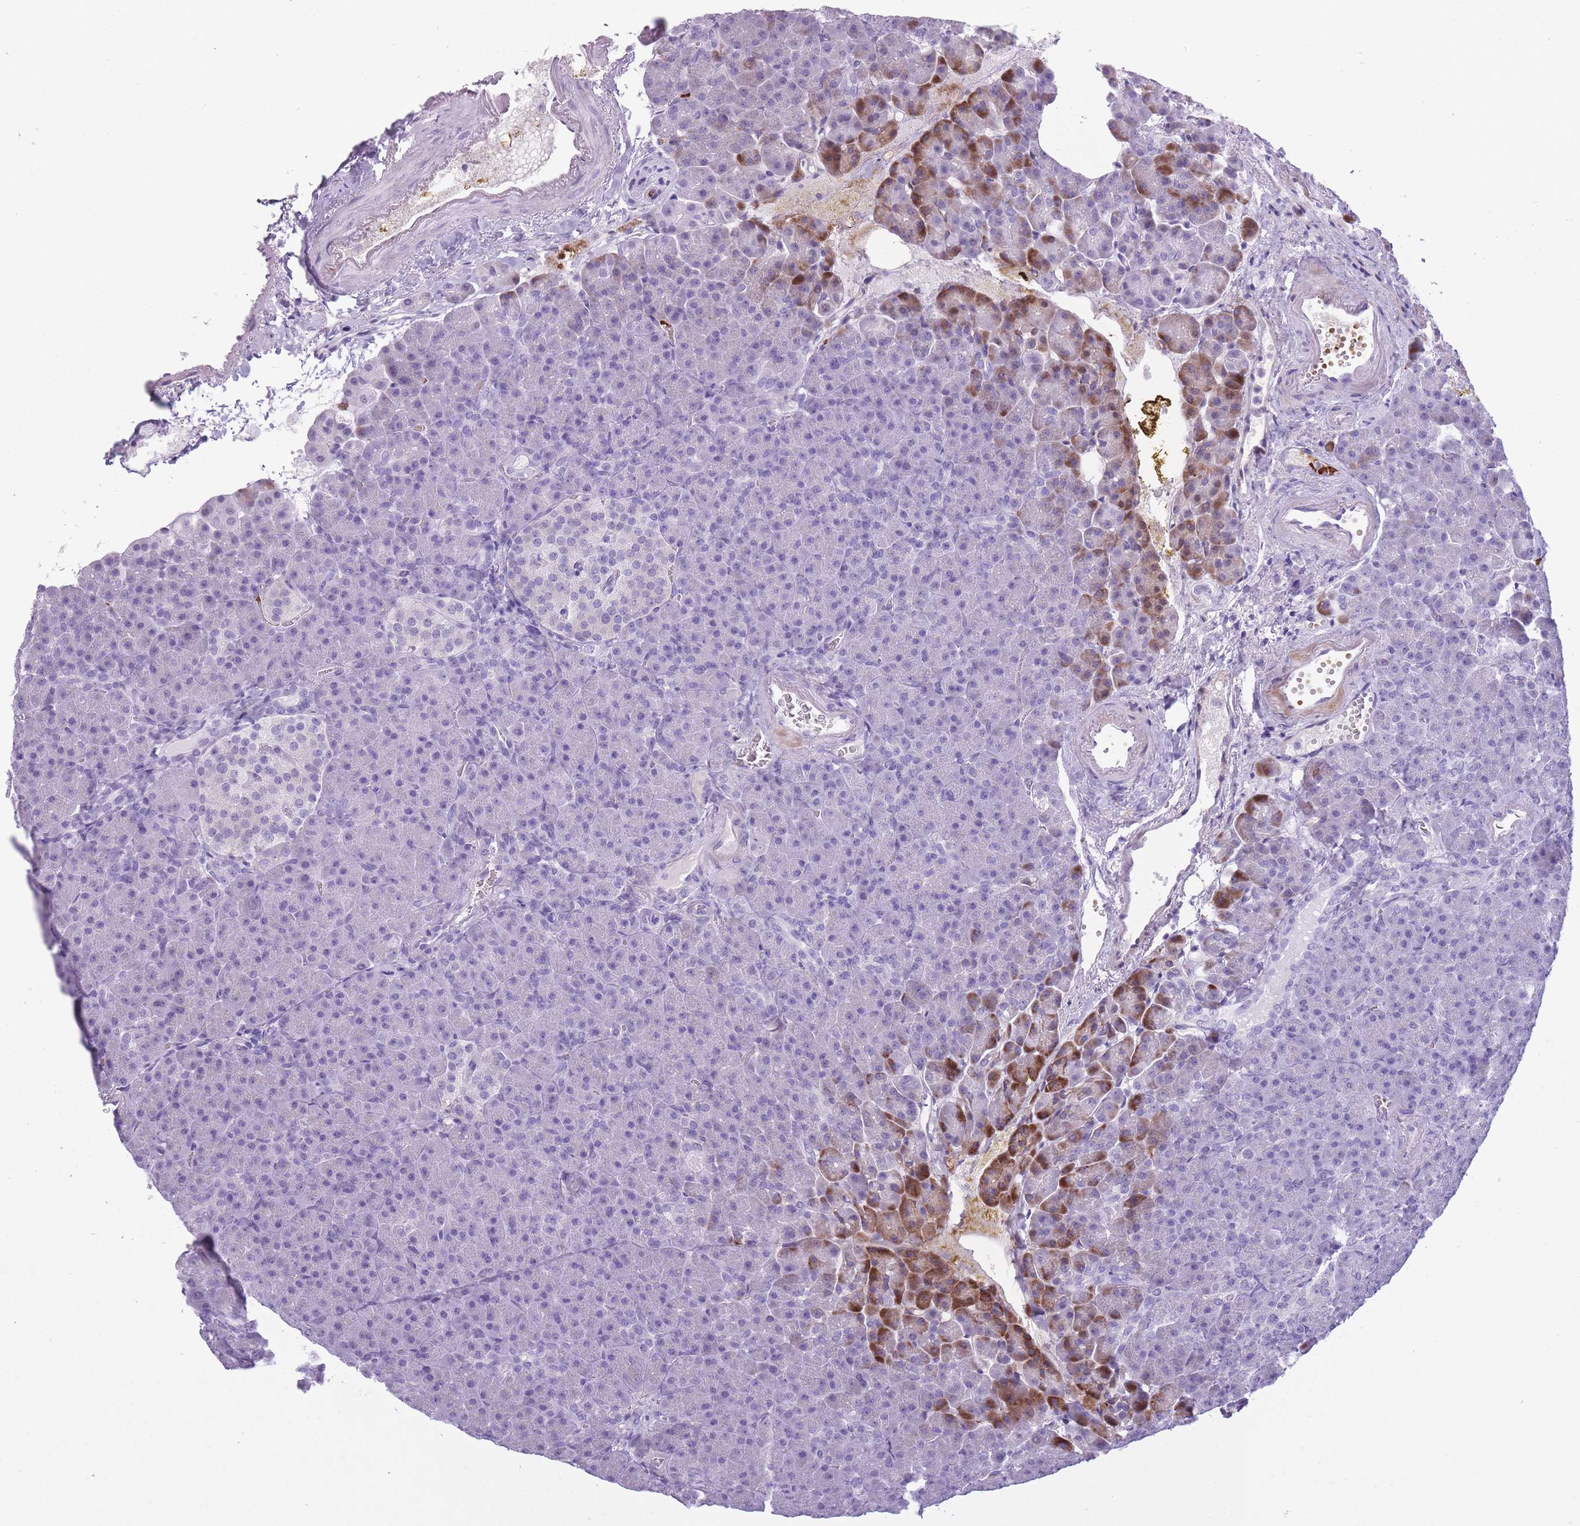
{"staining": {"intensity": "strong", "quantity": "<25%", "location": "cytoplasmic/membranous"}, "tissue": "pancreas", "cell_type": "Exocrine glandular cells", "image_type": "normal", "snomed": [{"axis": "morphology", "description": "Normal tissue, NOS"}, {"axis": "topography", "description": "Pancreas"}], "caption": "A brown stain highlights strong cytoplasmic/membranous positivity of a protein in exocrine glandular cells of normal human pancreas. The staining was performed using DAB, with brown indicating positive protein expression. Nuclei are stained blue with hematoxylin.", "gene": "OR7C1", "patient": {"sex": "female", "age": 74}}